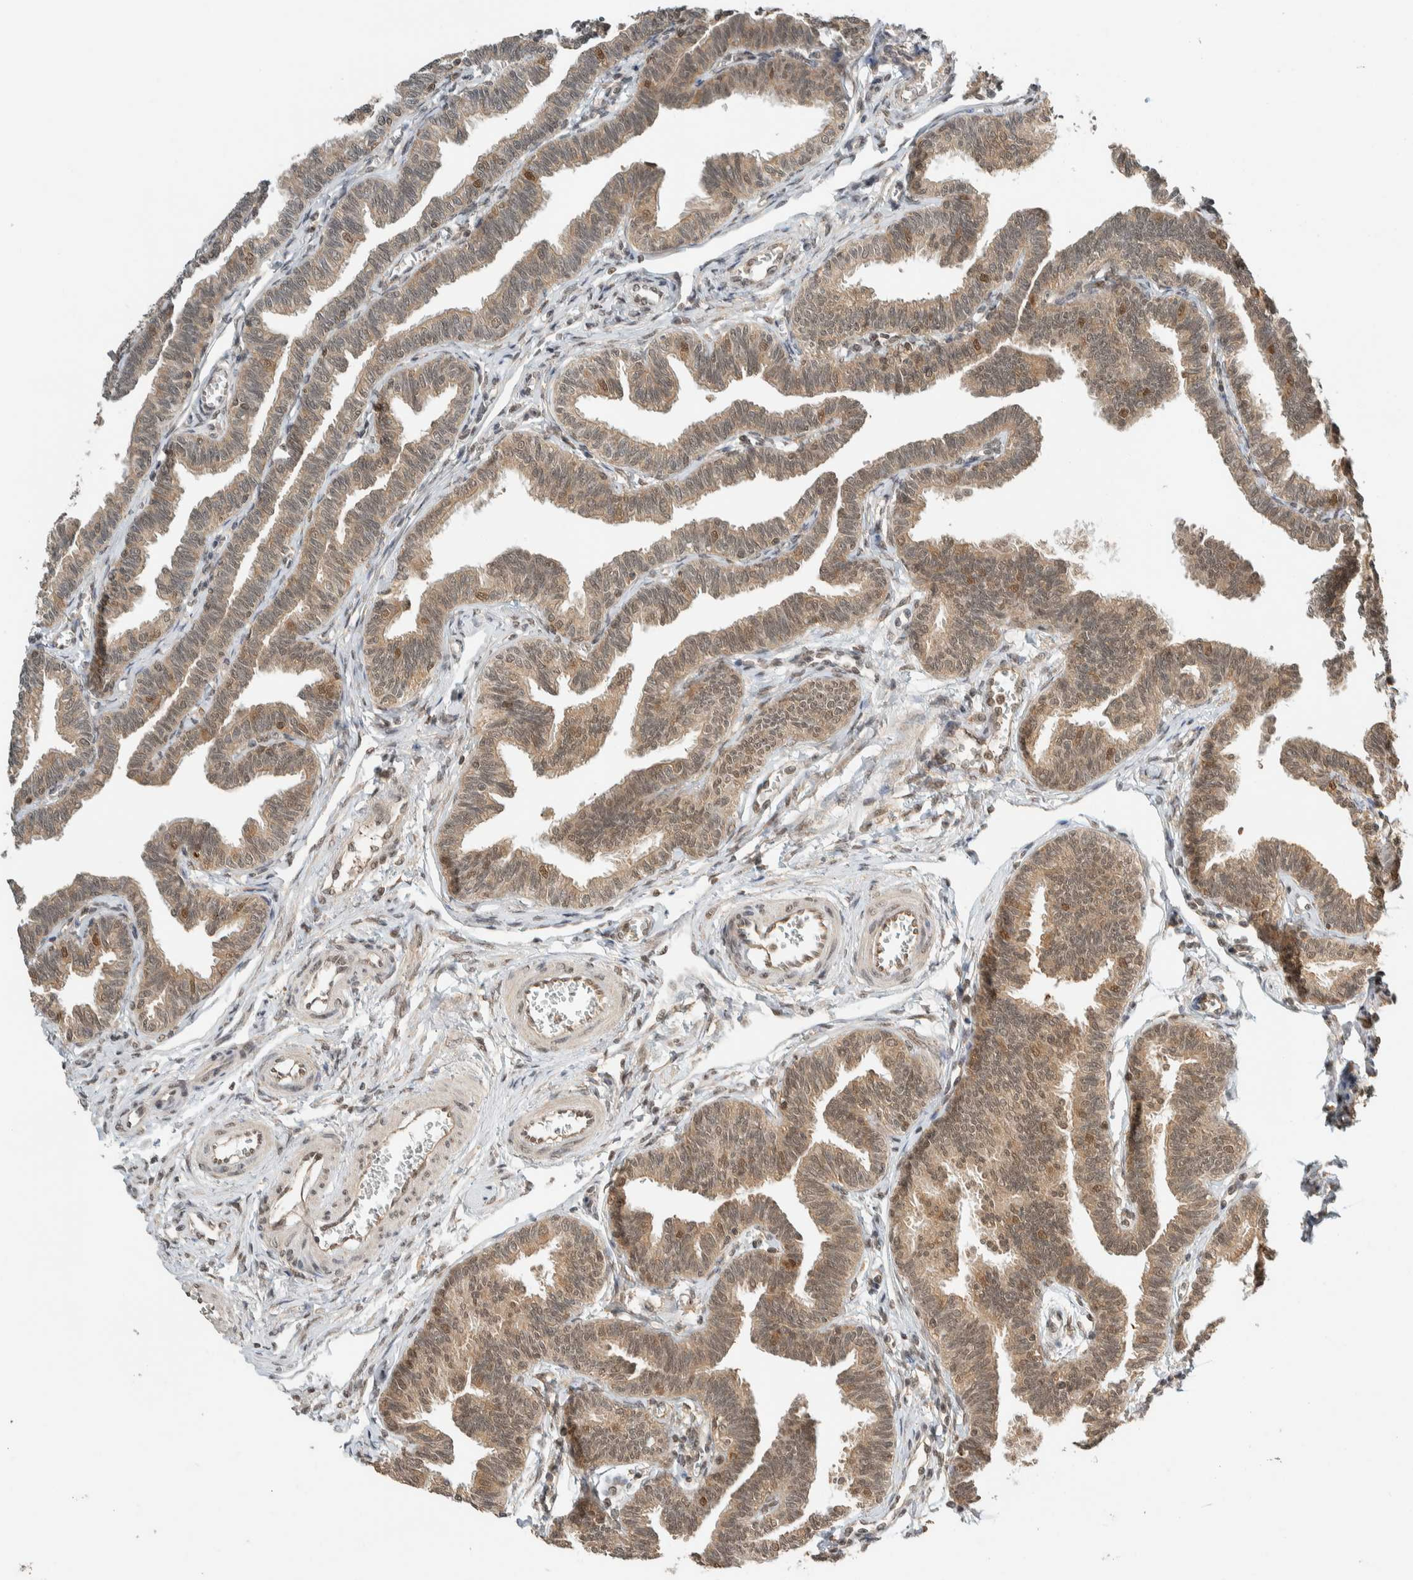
{"staining": {"intensity": "moderate", "quantity": ">75%", "location": "cytoplasmic/membranous,nuclear"}, "tissue": "fallopian tube", "cell_type": "Glandular cells", "image_type": "normal", "snomed": [{"axis": "morphology", "description": "Normal tissue, NOS"}, {"axis": "topography", "description": "Fallopian tube"}, {"axis": "topography", "description": "Ovary"}], "caption": "Glandular cells display medium levels of moderate cytoplasmic/membranous,nuclear staining in about >75% of cells in normal fallopian tube. (DAB (3,3'-diaminobenzidine) IHC, brown staining for protein, blue staining for nuclei).", "gene": "ZBTB2", "patient": {"sex": "female", "age": 23}}